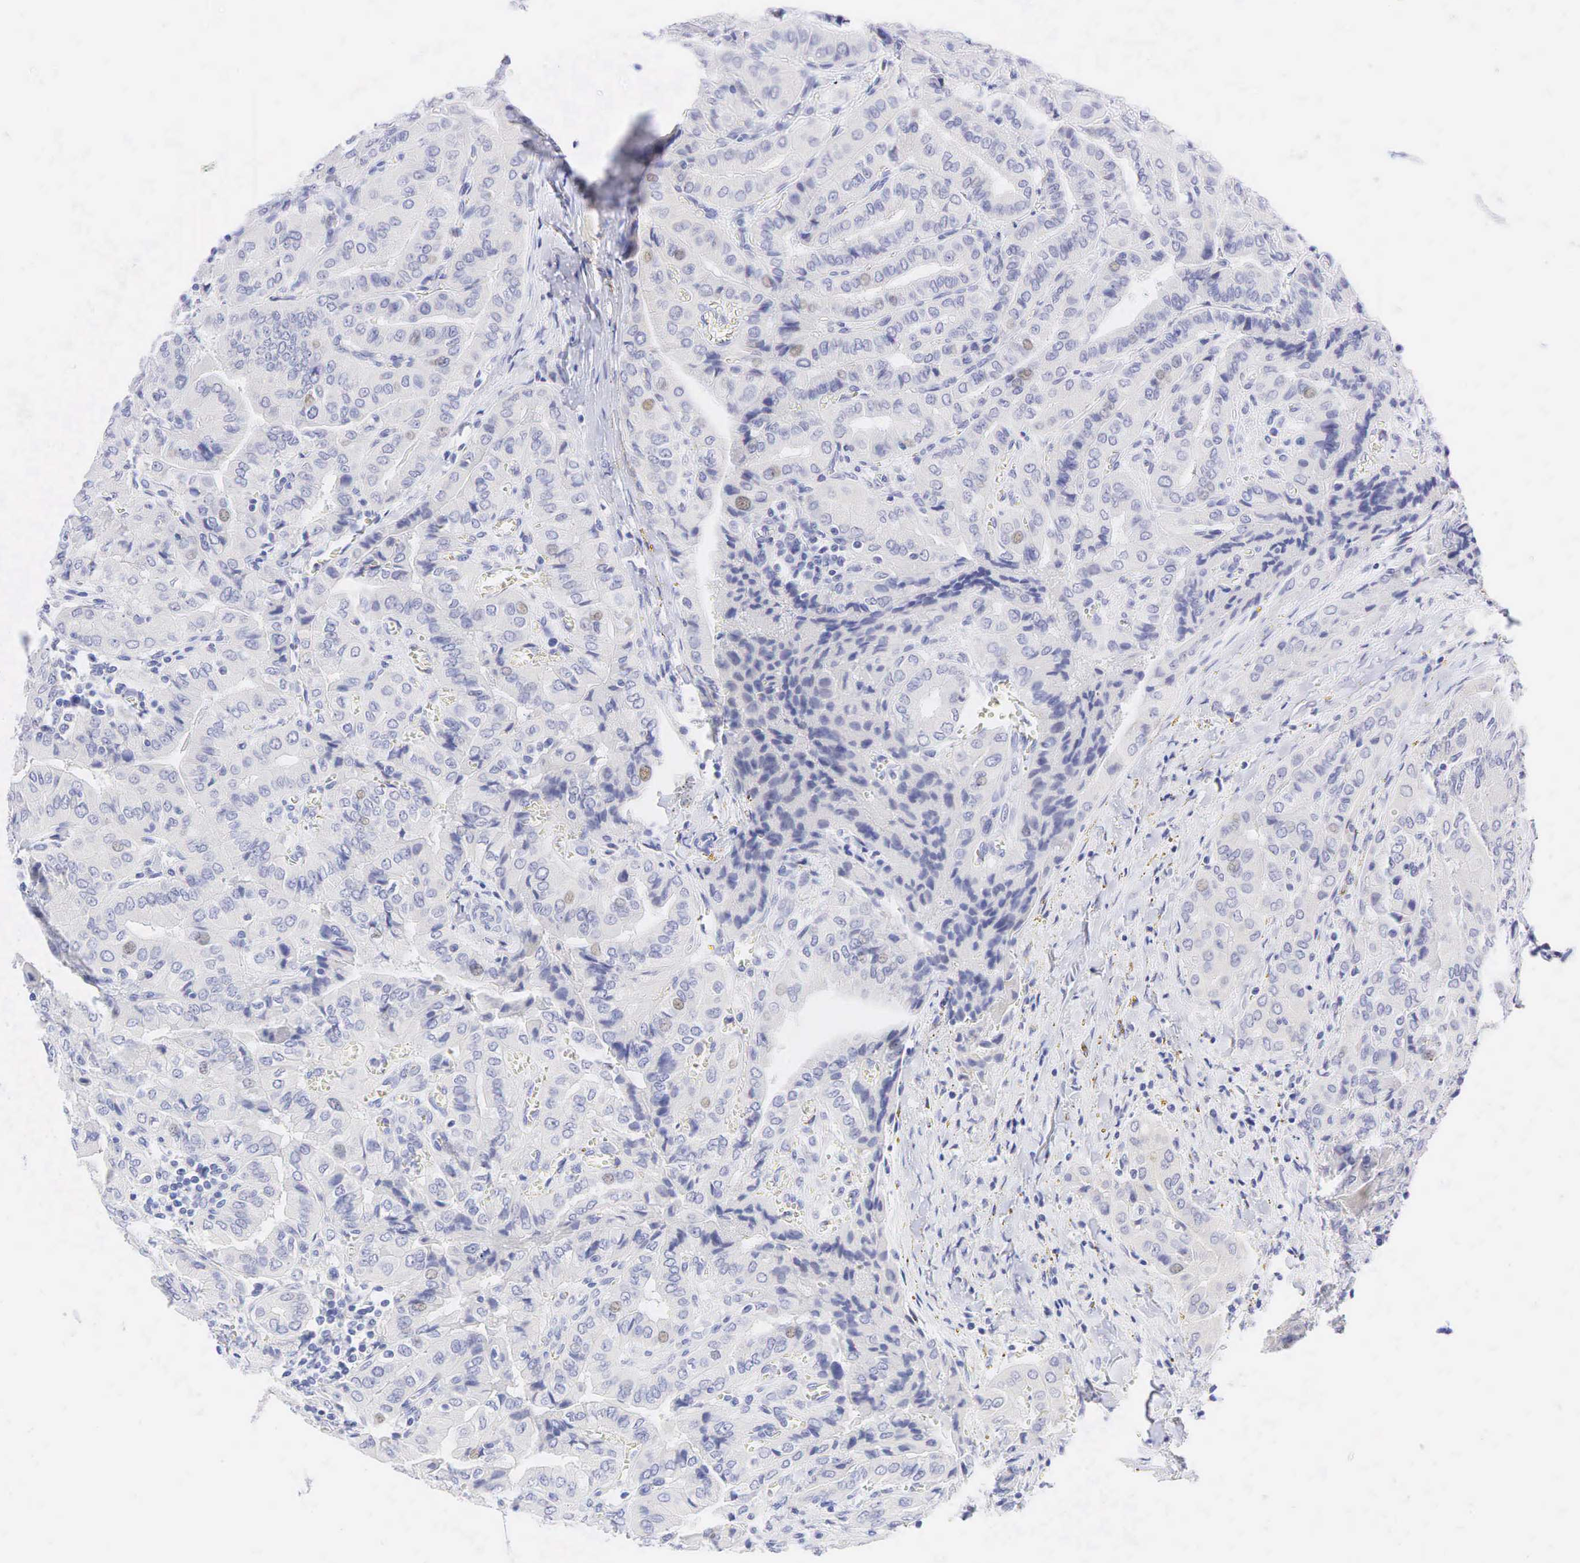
{"staining": {"intensity": "weak", "quantity": "<25%", "location": "nuclear"}, "tissue": "thyroid cancer", "cell_type": "Tumor cells", "image_type": "cancer", "snomed": [{"axis": "morphology", "description": "Papillary adenocarcinoma, NOS"}, {"axis": "topography", "description": "Thyroid gland"}], "caption": "A histopathology image of thyroid cancer stained for a protein exhibits no brown staining in tumor cells.", "gene": "AR", "patient": {"sex": "female", "age": 71}}